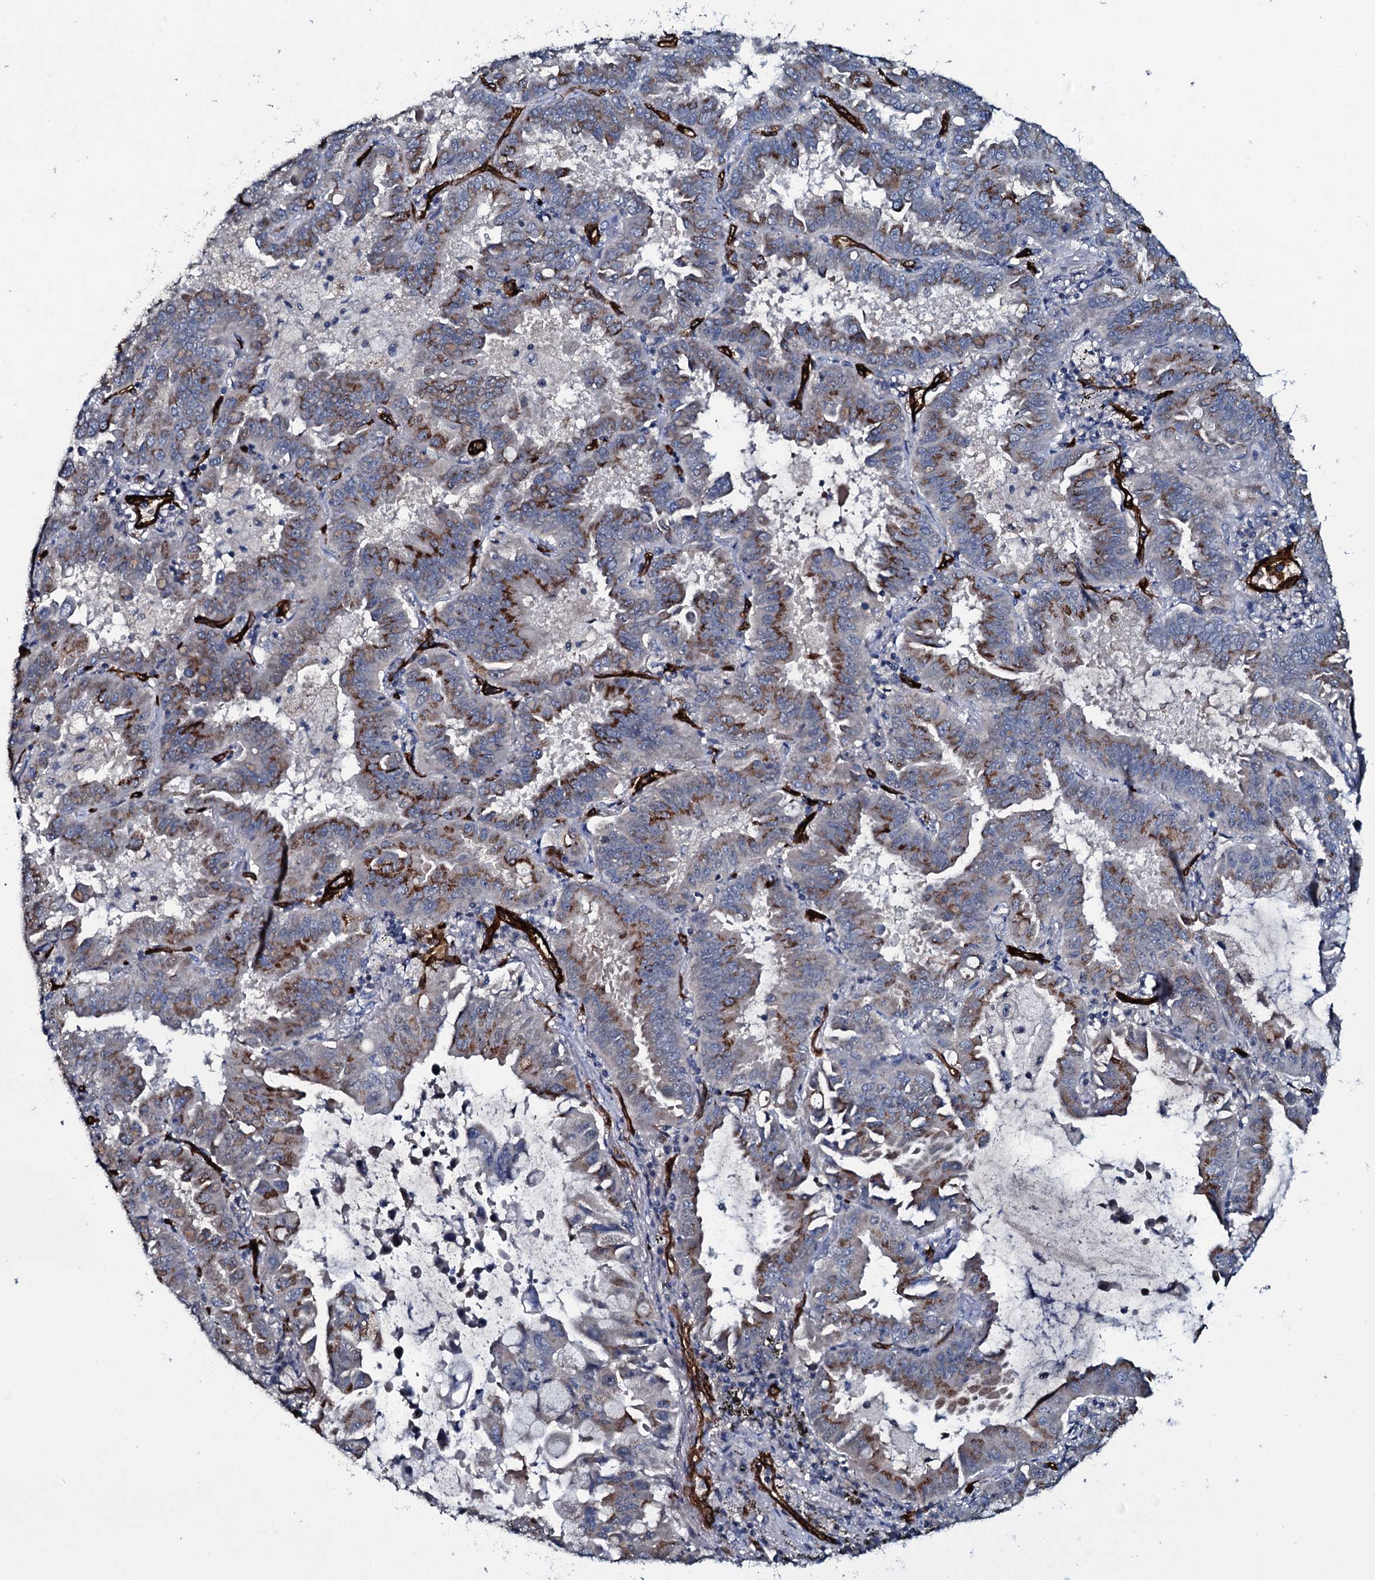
{"staining": {"intensity": "moderate", "quantity": ">75%", "location": "cytoplasmic/membranous"}, "tissue": "lung cancer", "cell_type": "Tumor cells", "image_type": "cancer", "snomed": [{"axis": "morphology", "description": "Adenocarcinoma, NOS"}, {"axis": "topography", "description": "Lung"}], "caption": "A histopathology image of lung cancer stained for a protein displays moderate cytoplasmic/membranous brown staining in tumor cells.", "gene": "CLEC14A", "patient": {"sex": "male", "age": 64}}